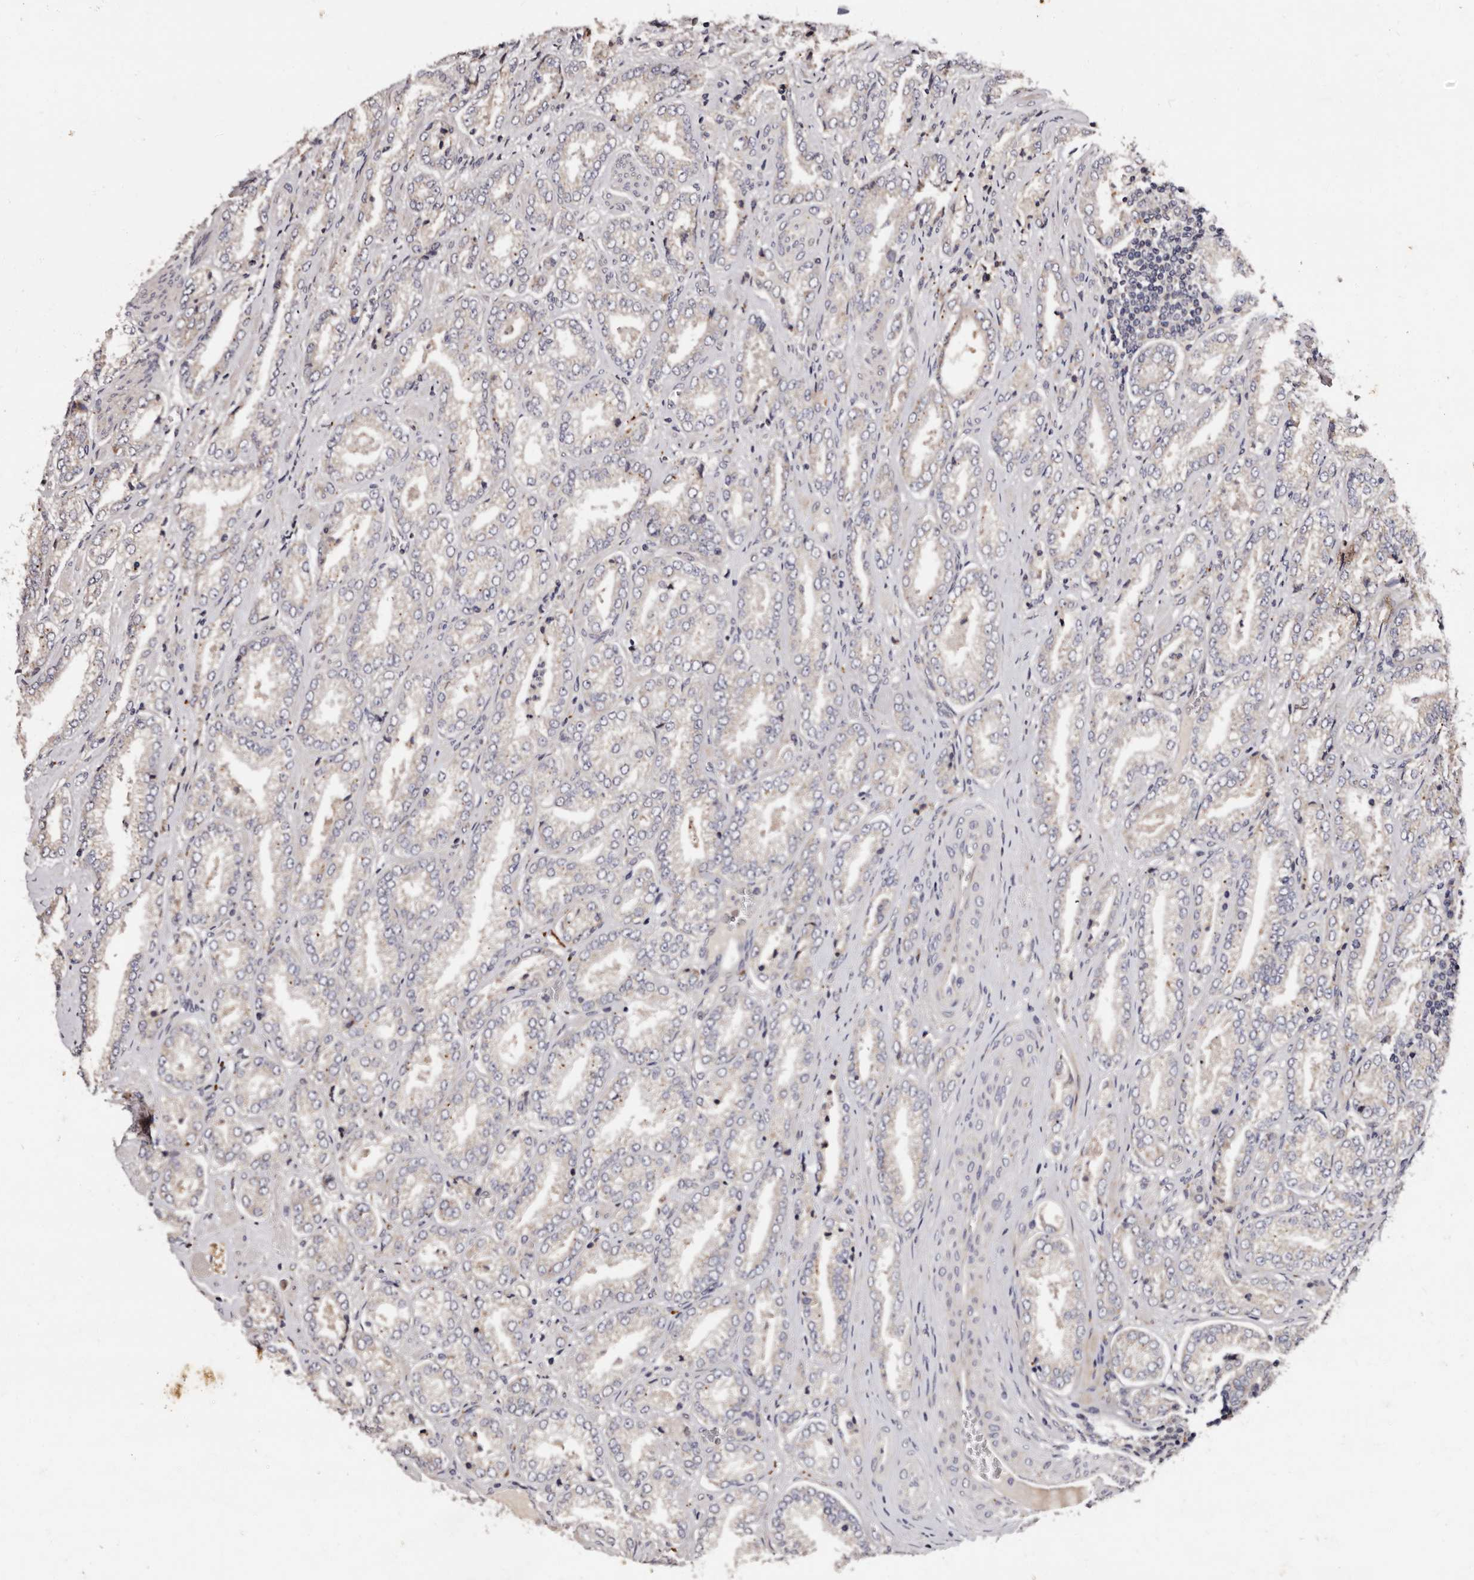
{"staining": {"intensity": "negative", "quantity": "none", "location": "none"}, "tissue": "prostate cancer", "cell_type": "Tumor cells", "image_type": "cancer", "snomed": [{"axis": "morphology", "description": "Adenocarcinoma, Low grade"}, {"axis": "topography", "description": "Prostate"}], "caption": "Prostate adenocarcinoma (low-grade) was stained to show a protein in brown. There is no significant staining in tumor cells. (IHC, brightfield microscopy, high magnification).", "gene": "ADCK5", "patient": {"sex": "male", "age": 62}}